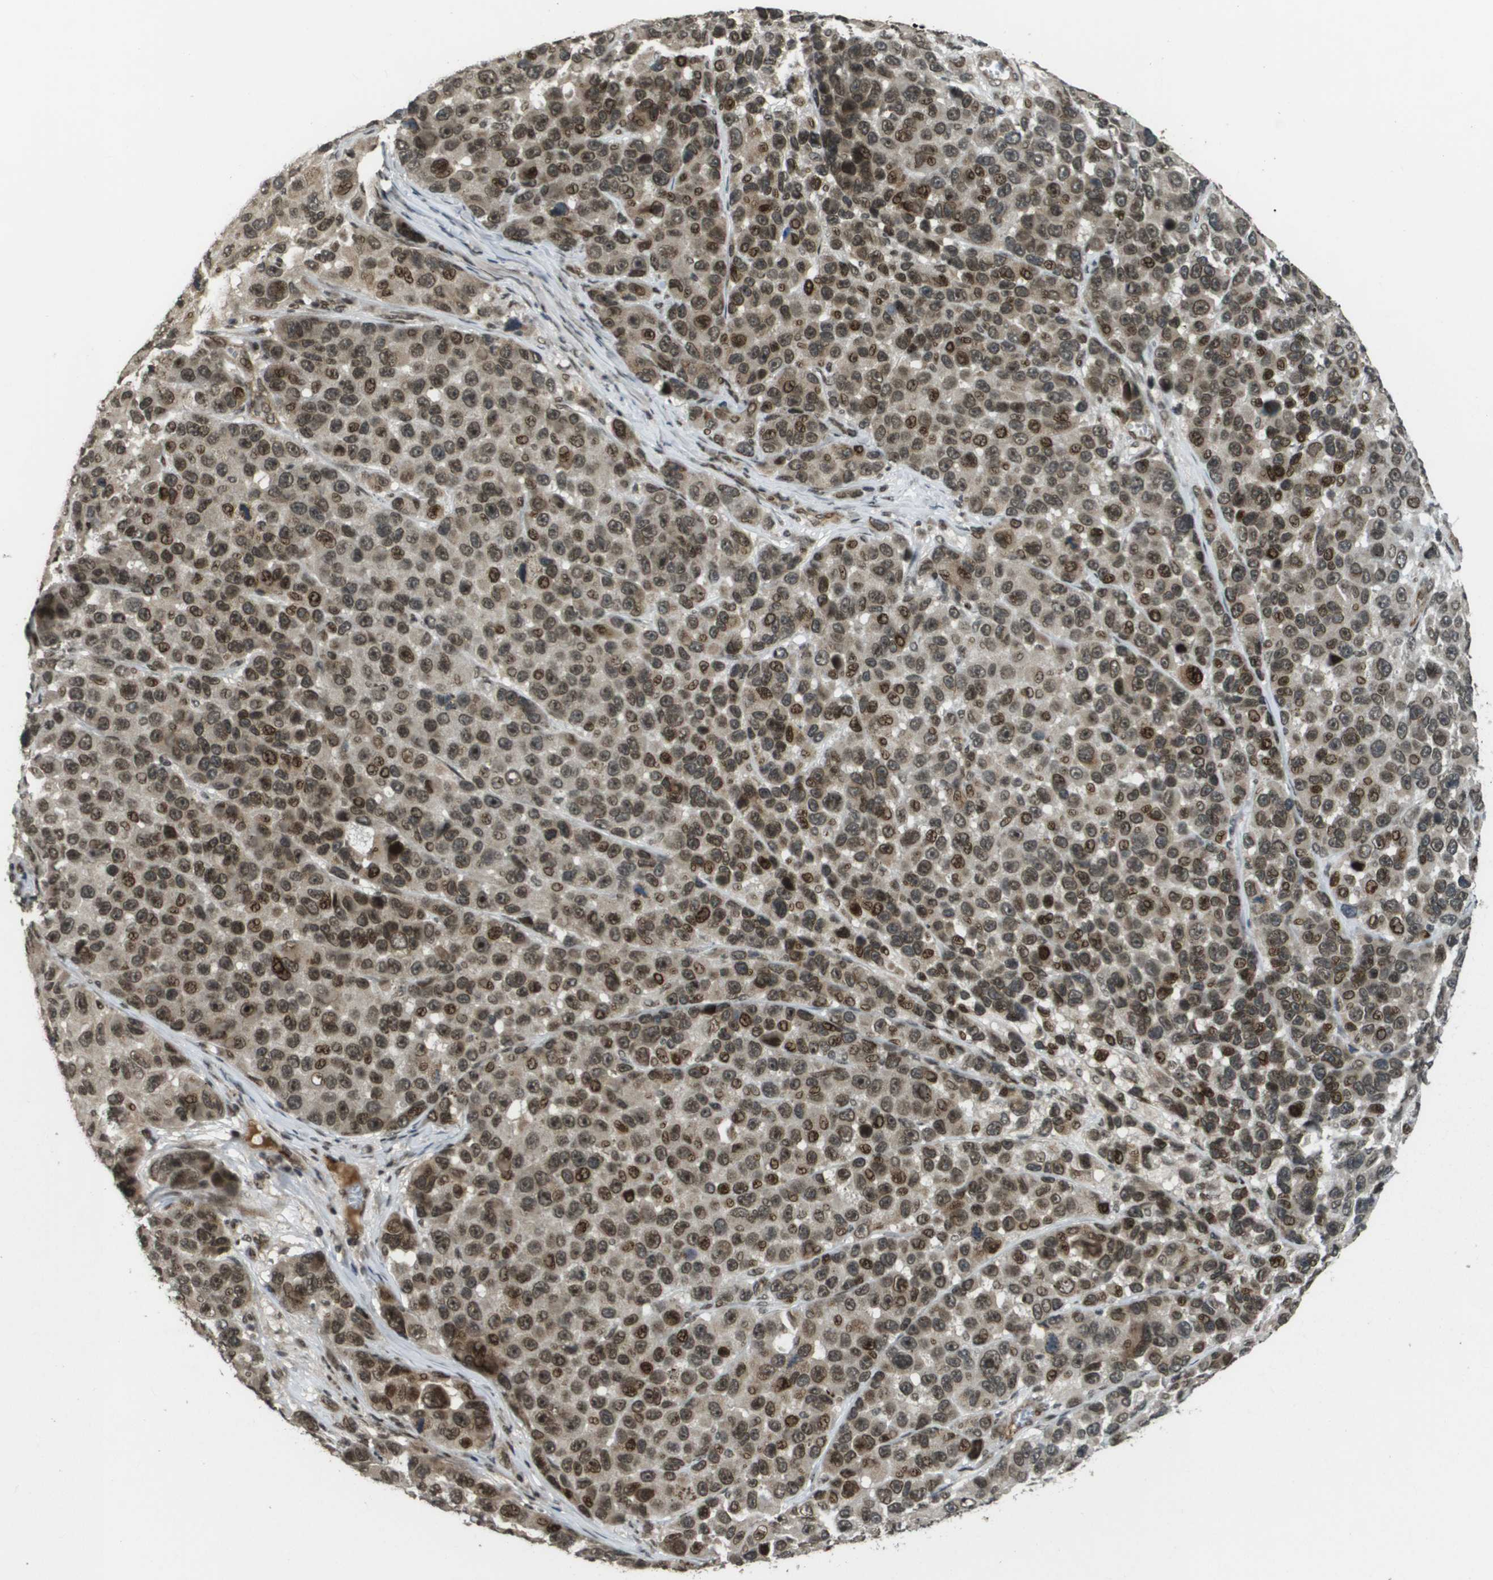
{"staining": {"intensity": "moderate", "quantity": ">75%", "location": "nuclear"}, "tissue": "melanoma", "cell_type": "Tumor cells", "image_type": "cancer", "snomed": [{"axis": "morphology", "description": "Malignant melanoma, NOS"}, {"axis": "topography", "description": "Skin"}], "caption": "Malignant melanoma stained for a protein (brown) exhibits moderate nuclear positive expression in about >75% of tumor cells.", "gene": "KAT5", "patient": {"sex": "male", "age": 53}}